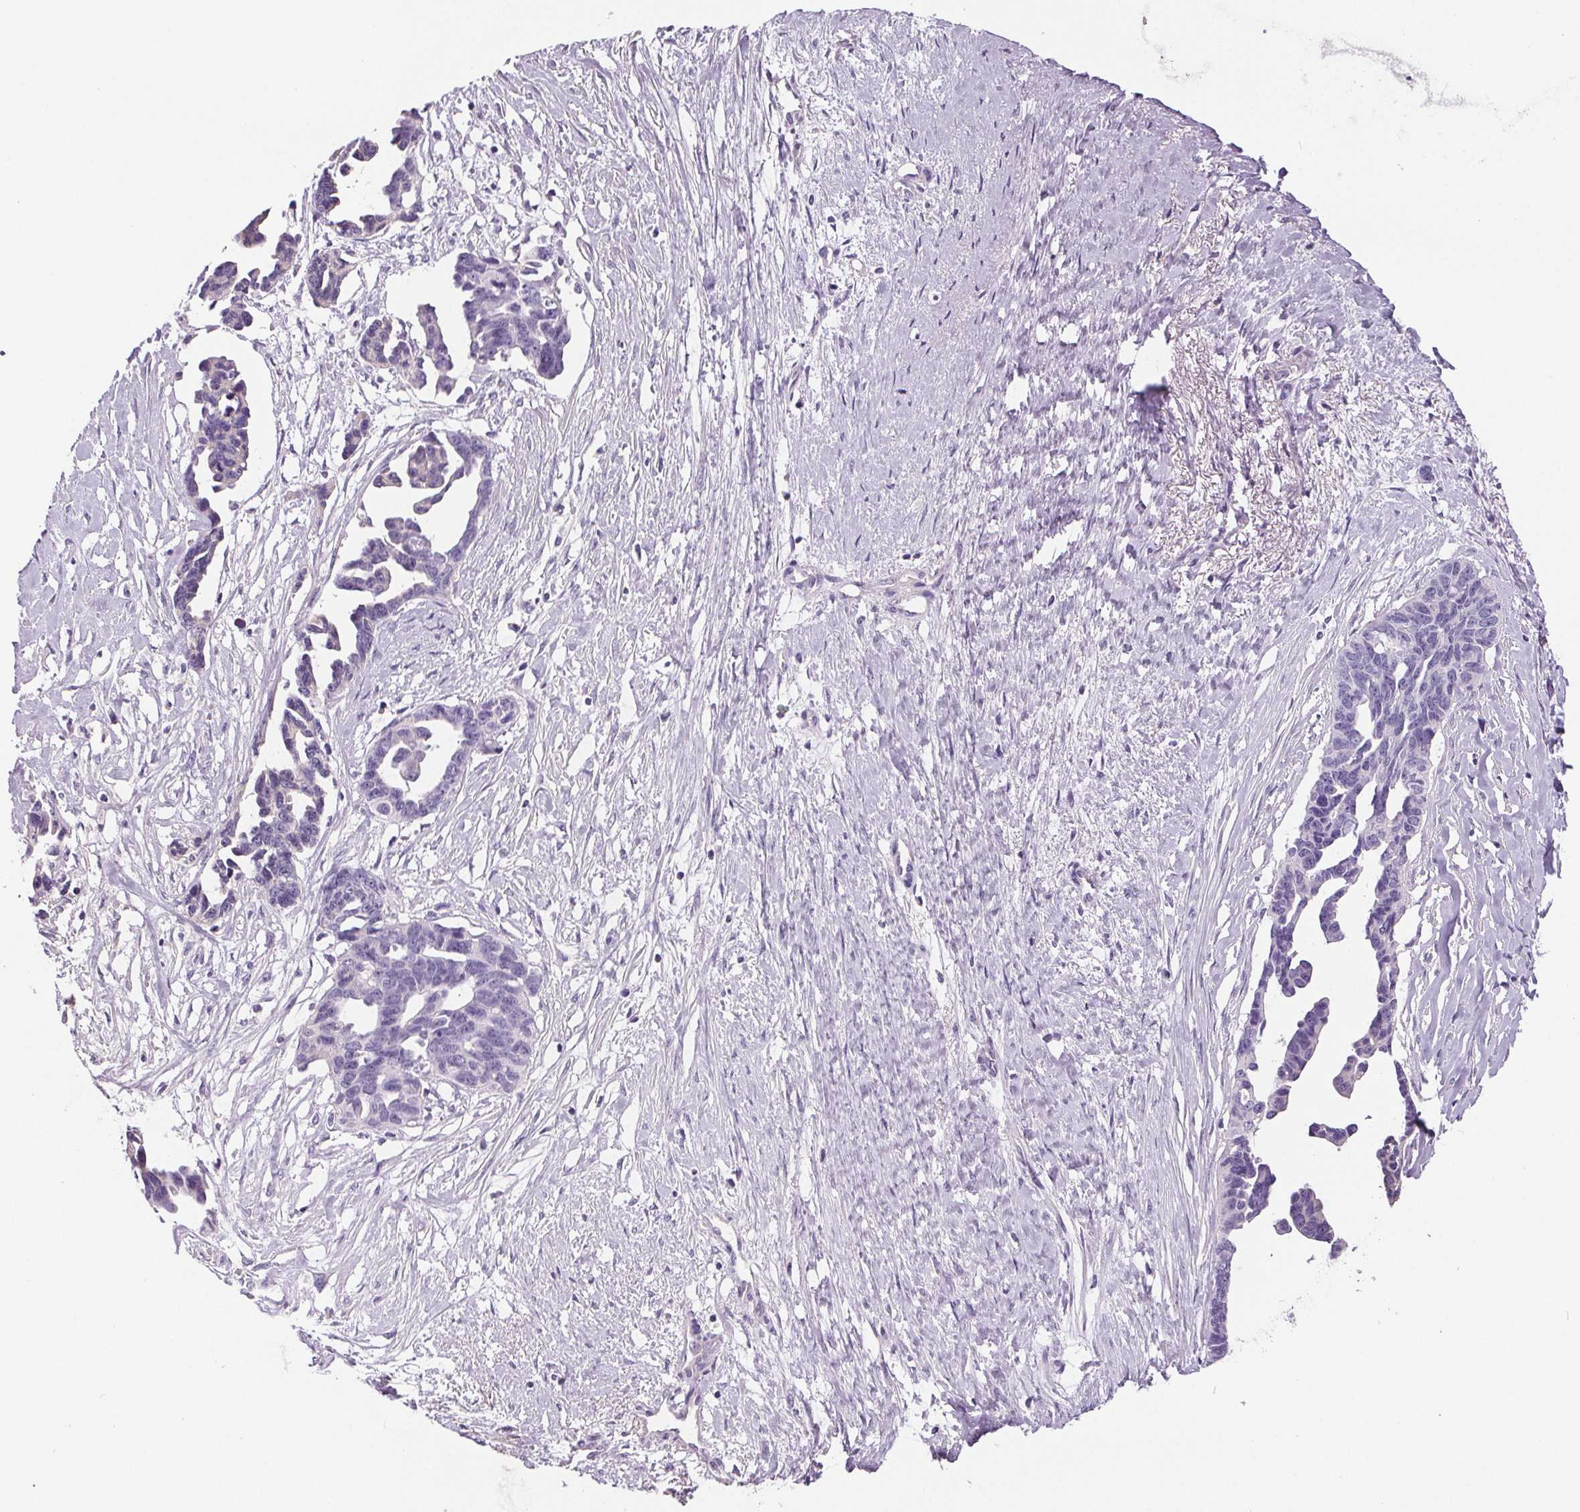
{"staining": {"intensity": "negative", "quantity": "none", "location": "none"}, "tissue": "ovarian cancer", "cell_type": "Tumor cells", "image_type": "cancer", "snomed": [{"axis": "morphology", "description": "Cystadenocarcinoma, serous, NOS"}, {"axis": "topography", "description": "Ovary"}], "caption": "Immunohistochemistry (IHC) photomicrograph of neoplastic tissue: human ovarian cancer (serous cystadenocarcinoma) stained with DAB (3,3'-diaminobenzidine) shows no significant protein positivity in tumor cells.", "gene": "CD5L", "patient": {"sex": "female", "age": 69}}